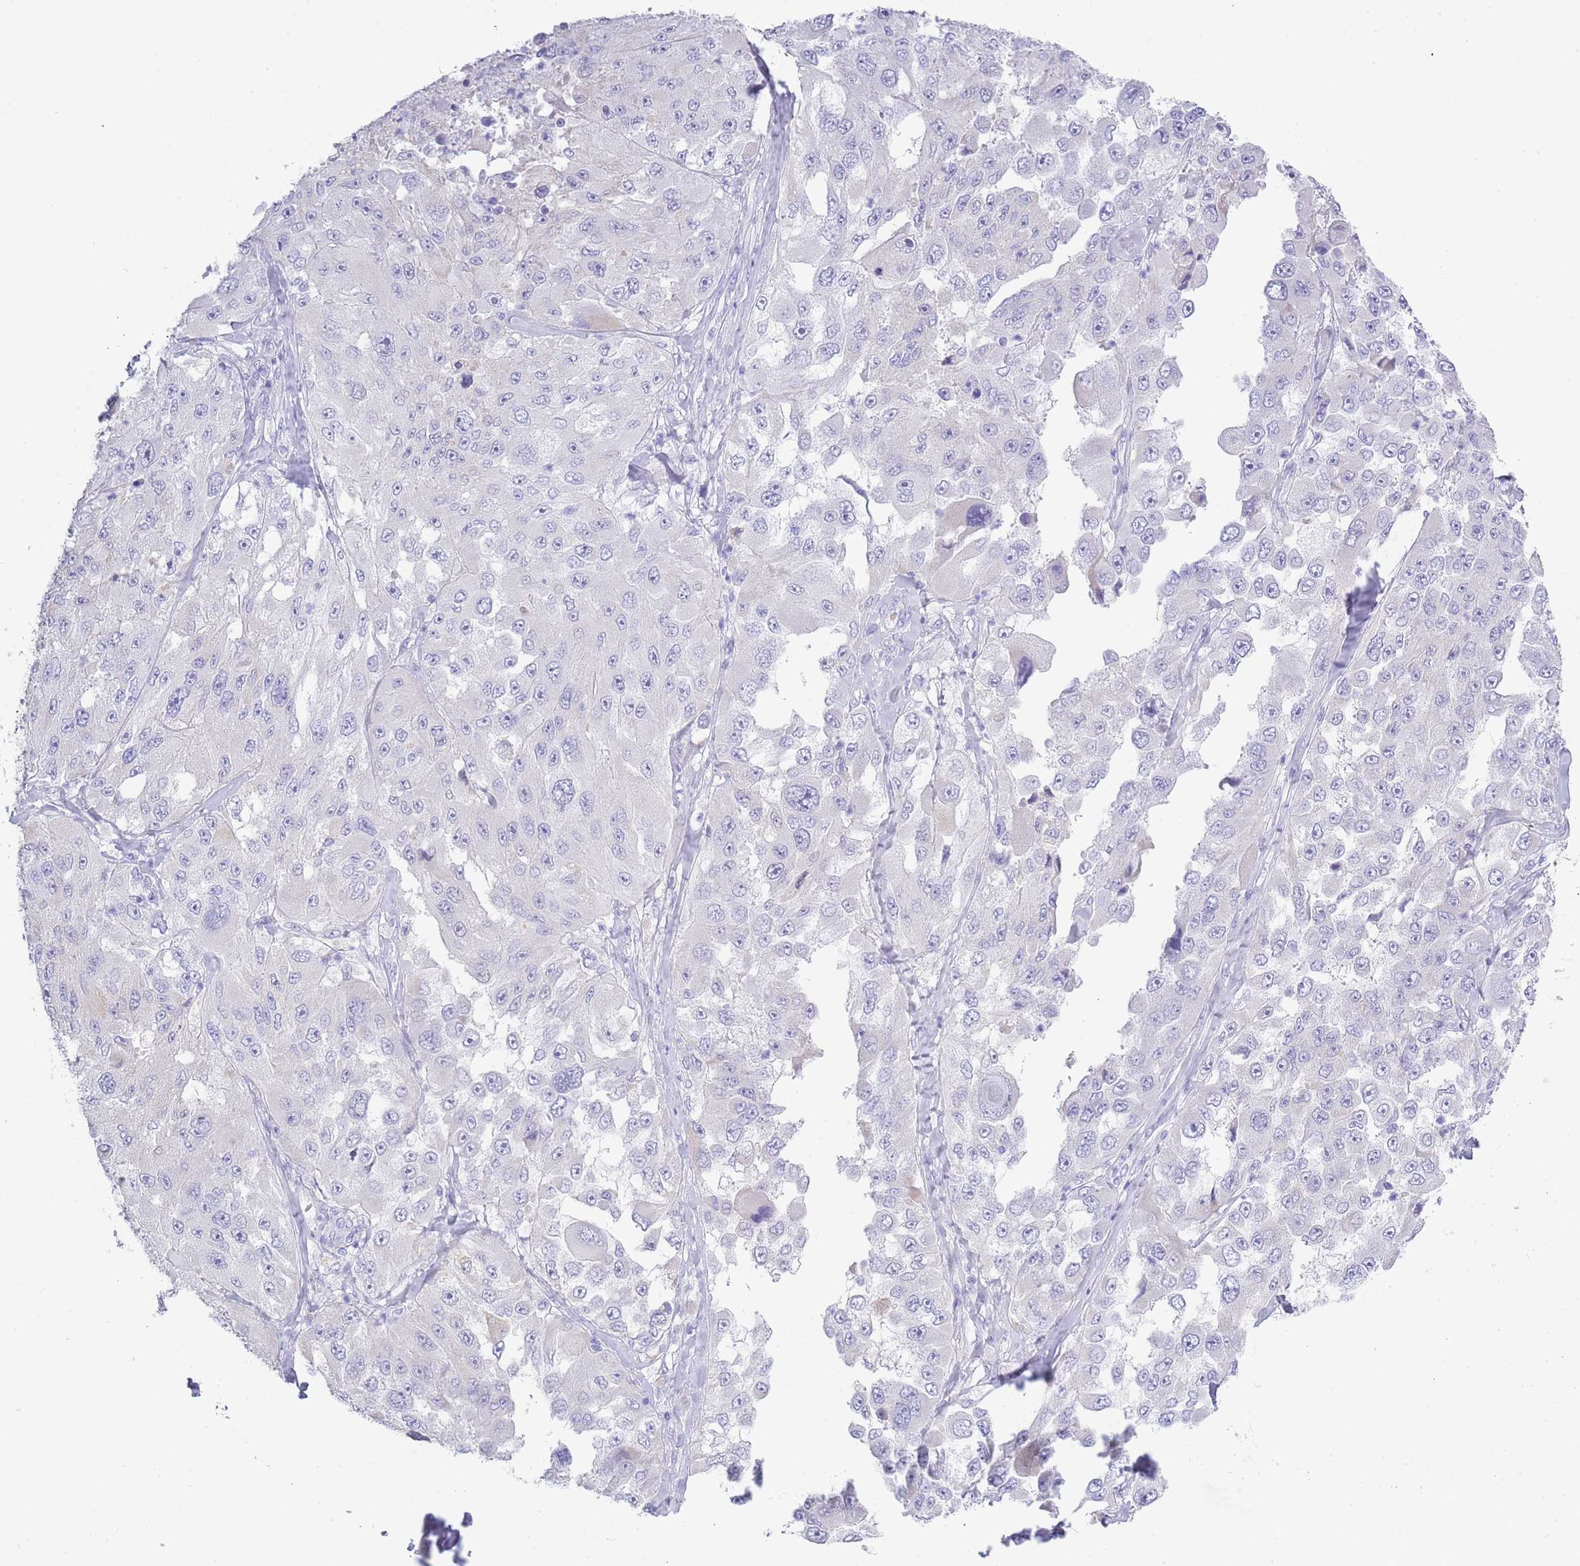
{"staining": {"intensity": "negative", "quantity": "none", "location": "none"}, "tissue": "melanoma", "cell_type": "Tumor cells", "image_type": "cancer", "snomed": [{"axis": "morphology", "description": "Malignant melanoma, Metastatic site"}, {"axis": "topography", "description": "Lymph node"}], "caption": "An immunohistochemistry (IHC) micrograph of malignant melanoma (metastatic site) is shown. There is no staining in tumor cells of malignant melanoma (metastatic site).", "gene": "ACR", "patient": {"sex": "male", "age": 62}}